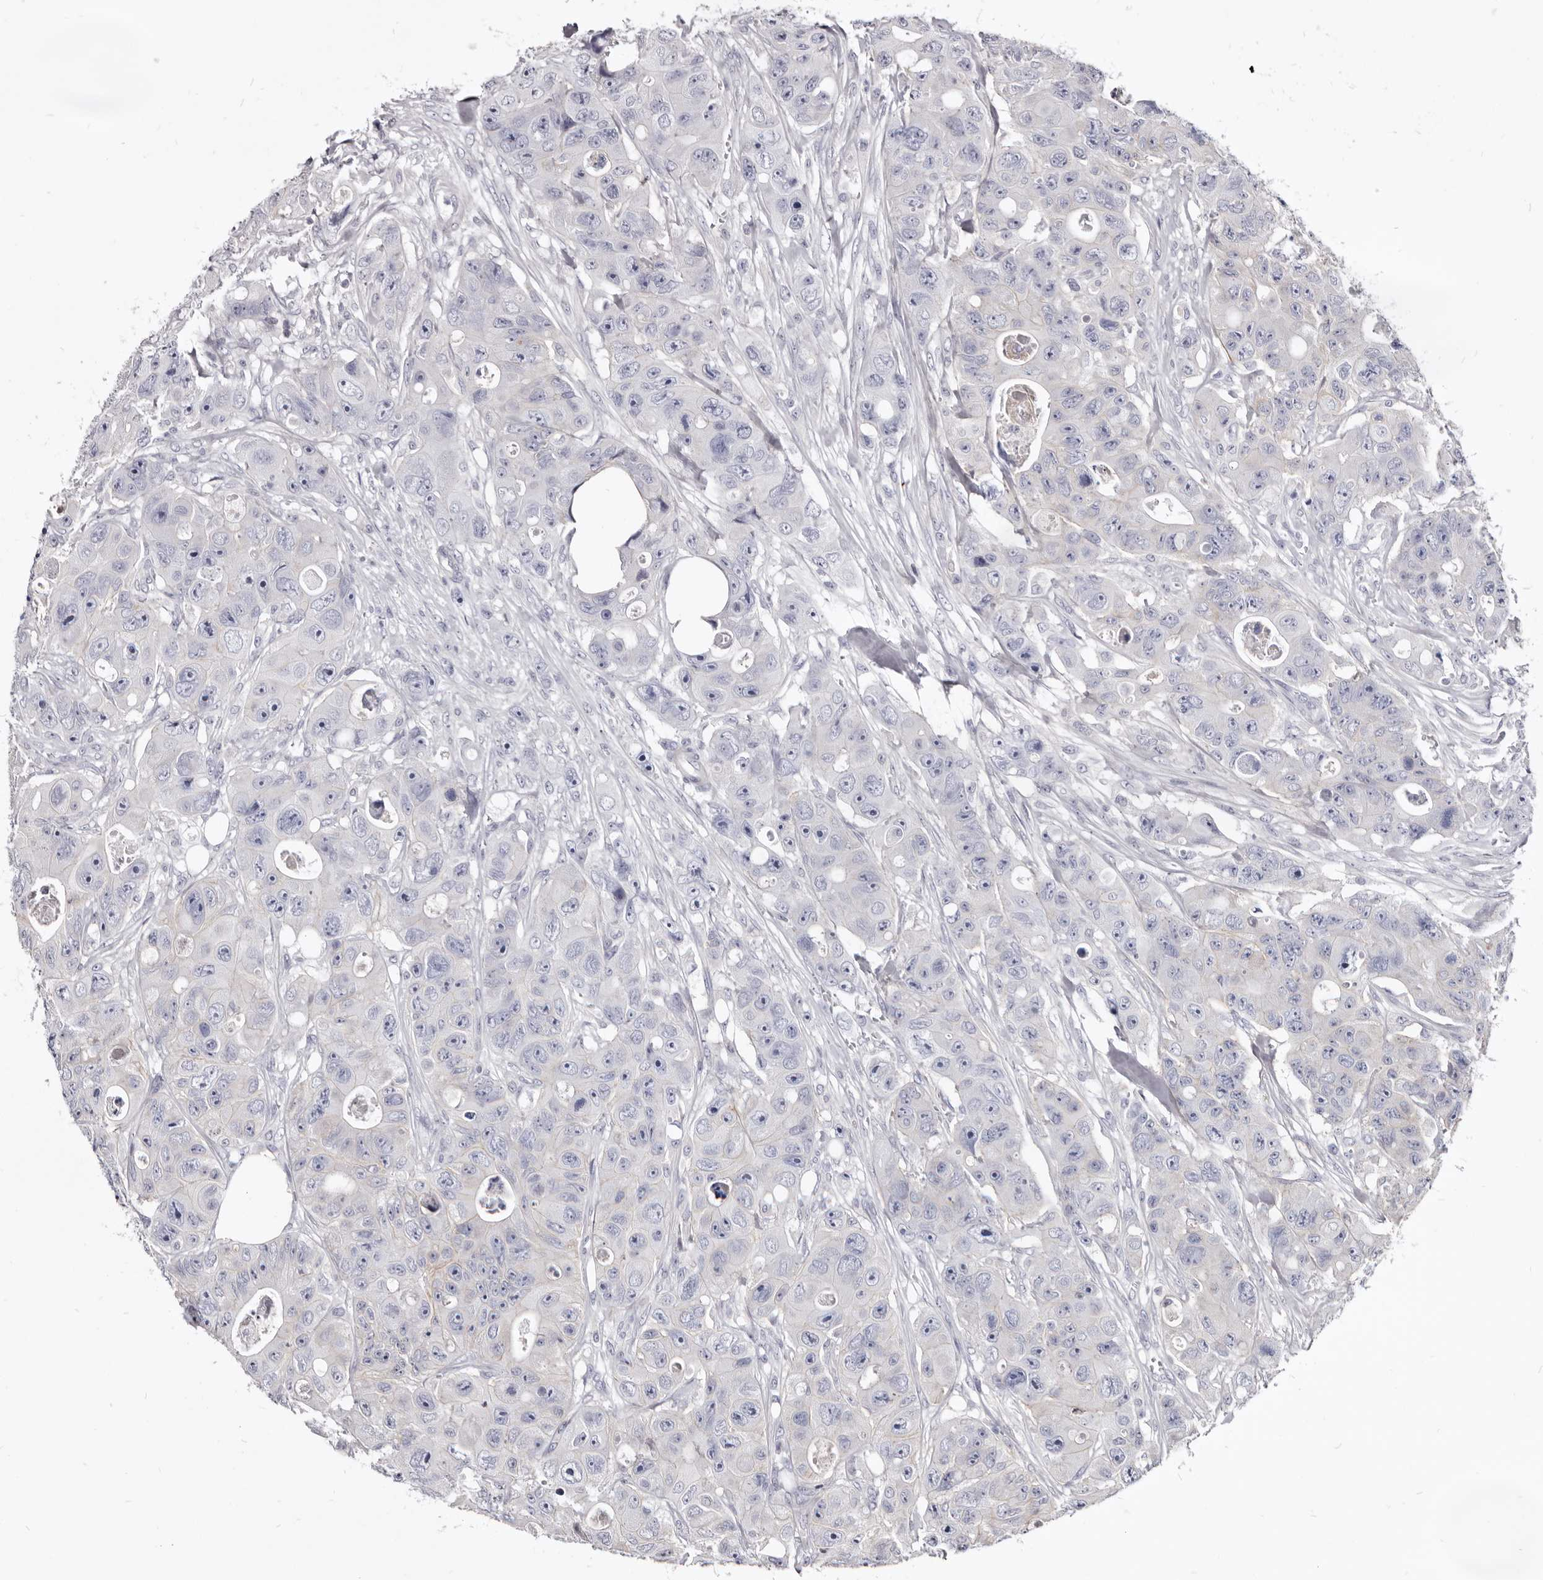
{"staining": {"intensity": "negative", "quantity": "none", "location": "none"}, "tissue": "colorectal cancer", "cell_type": "Tumor cells", "image_type": "cancer", "snomed": [{"axis": "morphology", "description": "Adenocarcinoma, NOS"}, {"axis": "topography", "description": "Colon"}], "caption": "Immunohistochemistry (IHC) histopathology image of colorectal adenocarcinoma stained for a protein (brown), which exhibits no positivity in tumor cells.", "gene": "FAS", "patient": {"sex": "female", "age": 46}}